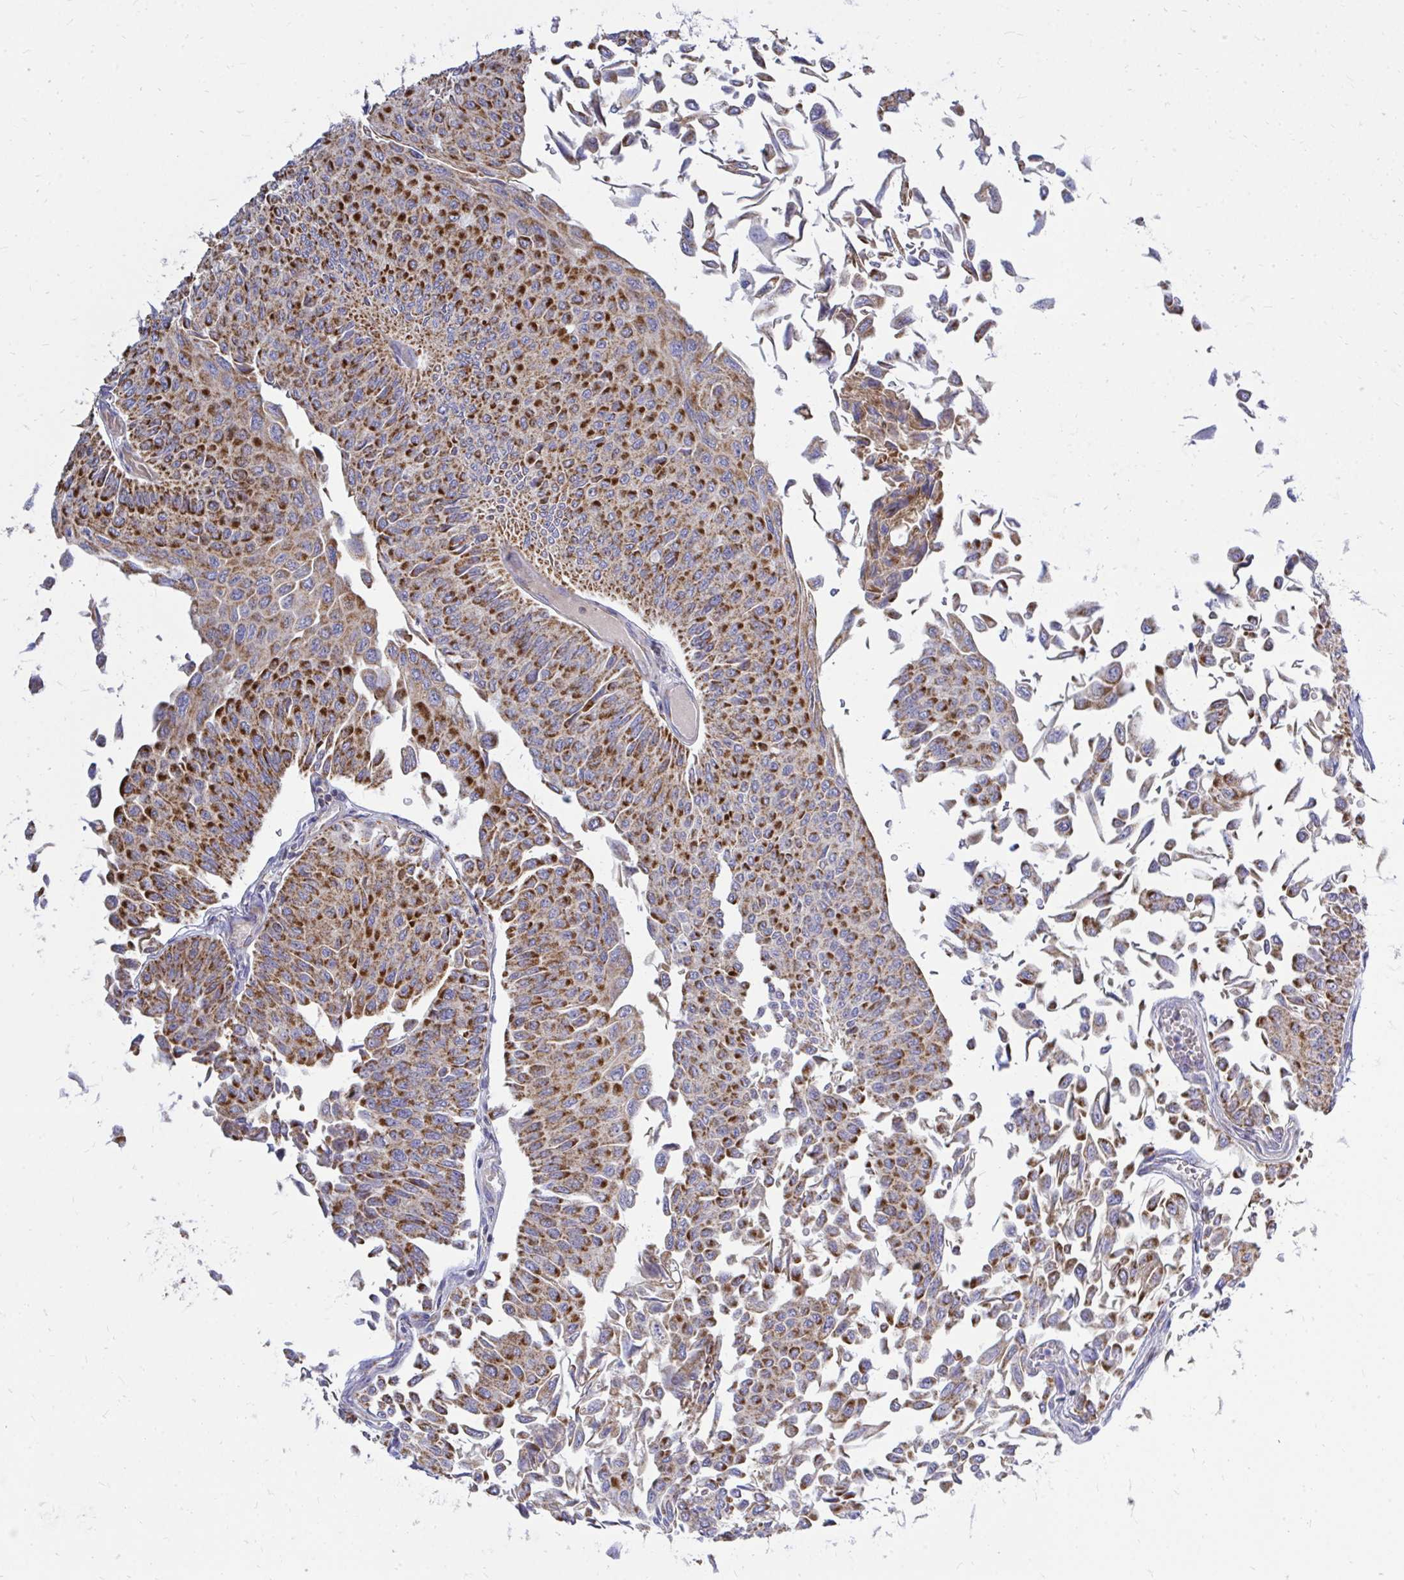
{"staining": {"intensity": "strong", "quantity": ">75%", "location": "cytoplasmic/membranous"}, "tissue": "urothelial cancer", "cell_type": "Tumor cells", "image_type": "cancer", "snomed": [{"axis": "morphology", "description": "Urothelial carcinoma, NOS"}, {"axis": "topography", "description": "Urinary bladder"}], "caption": "The immunohistochemical stain highlights strong cytoplasmic/membranous positivity in tumor cells of urothelial cancer tissue.", "gene": "OR10R2", "patient": {"sex": "male", "age": 59}}